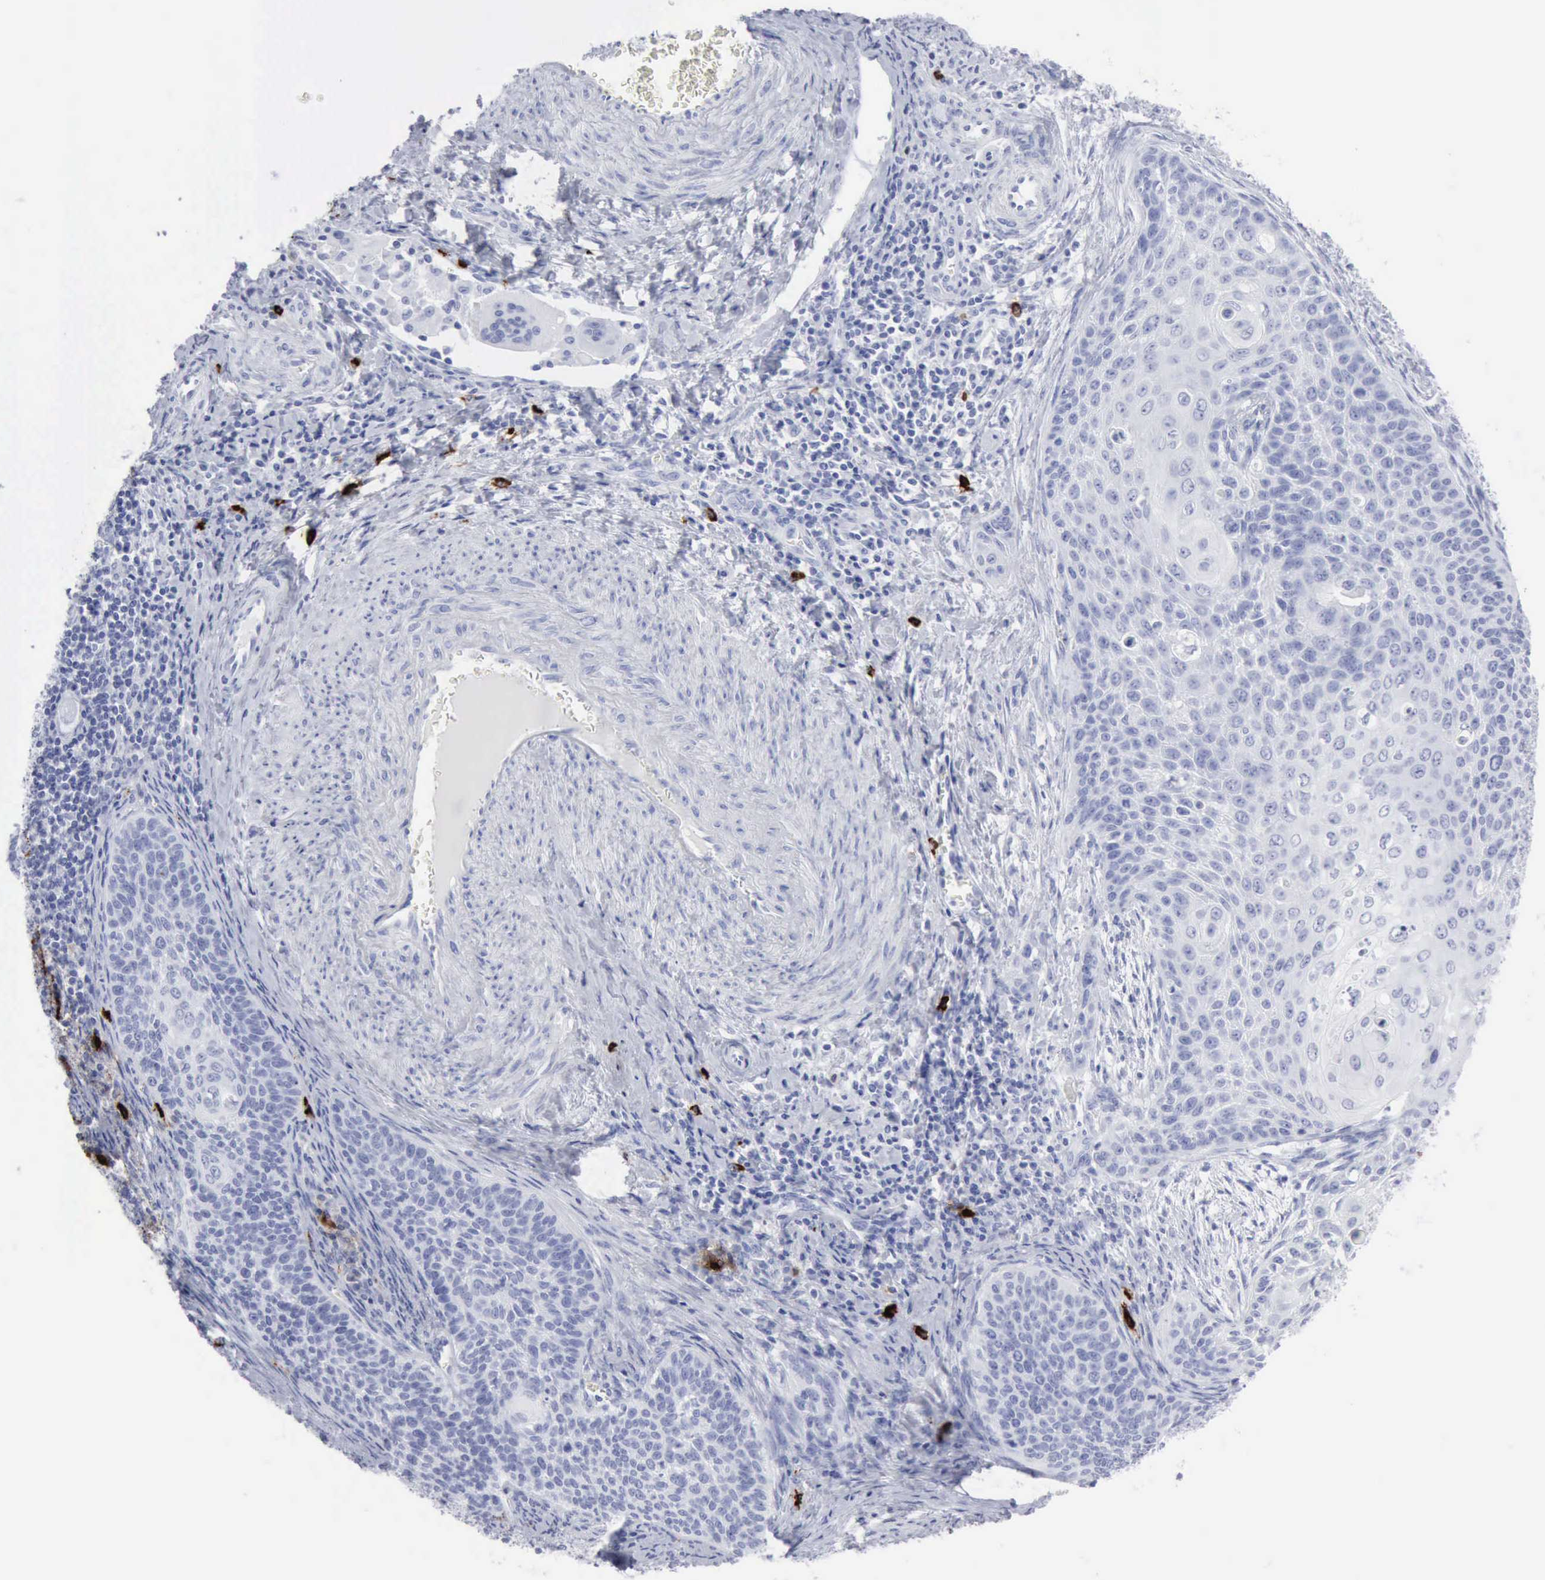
{"staining": {"intensity": "negative", "quantity": "none", "location": "none"}, "tissue": "cervical cancer", "cell_type": "Tumor cells", "image_type": "cancer", "snomed": [{"axis": "morphology", "description": "Squamous cell carcinoma, NOS"}, {"axis": "topography", "description": "Cervix"}], "caption": "Immunohistochemical staining of human cervical squamous cell carcinoma reveals no significant positivity in tumor cells.", "gene": "CMA1", "patient": {"sex": "female", "age": 33}}